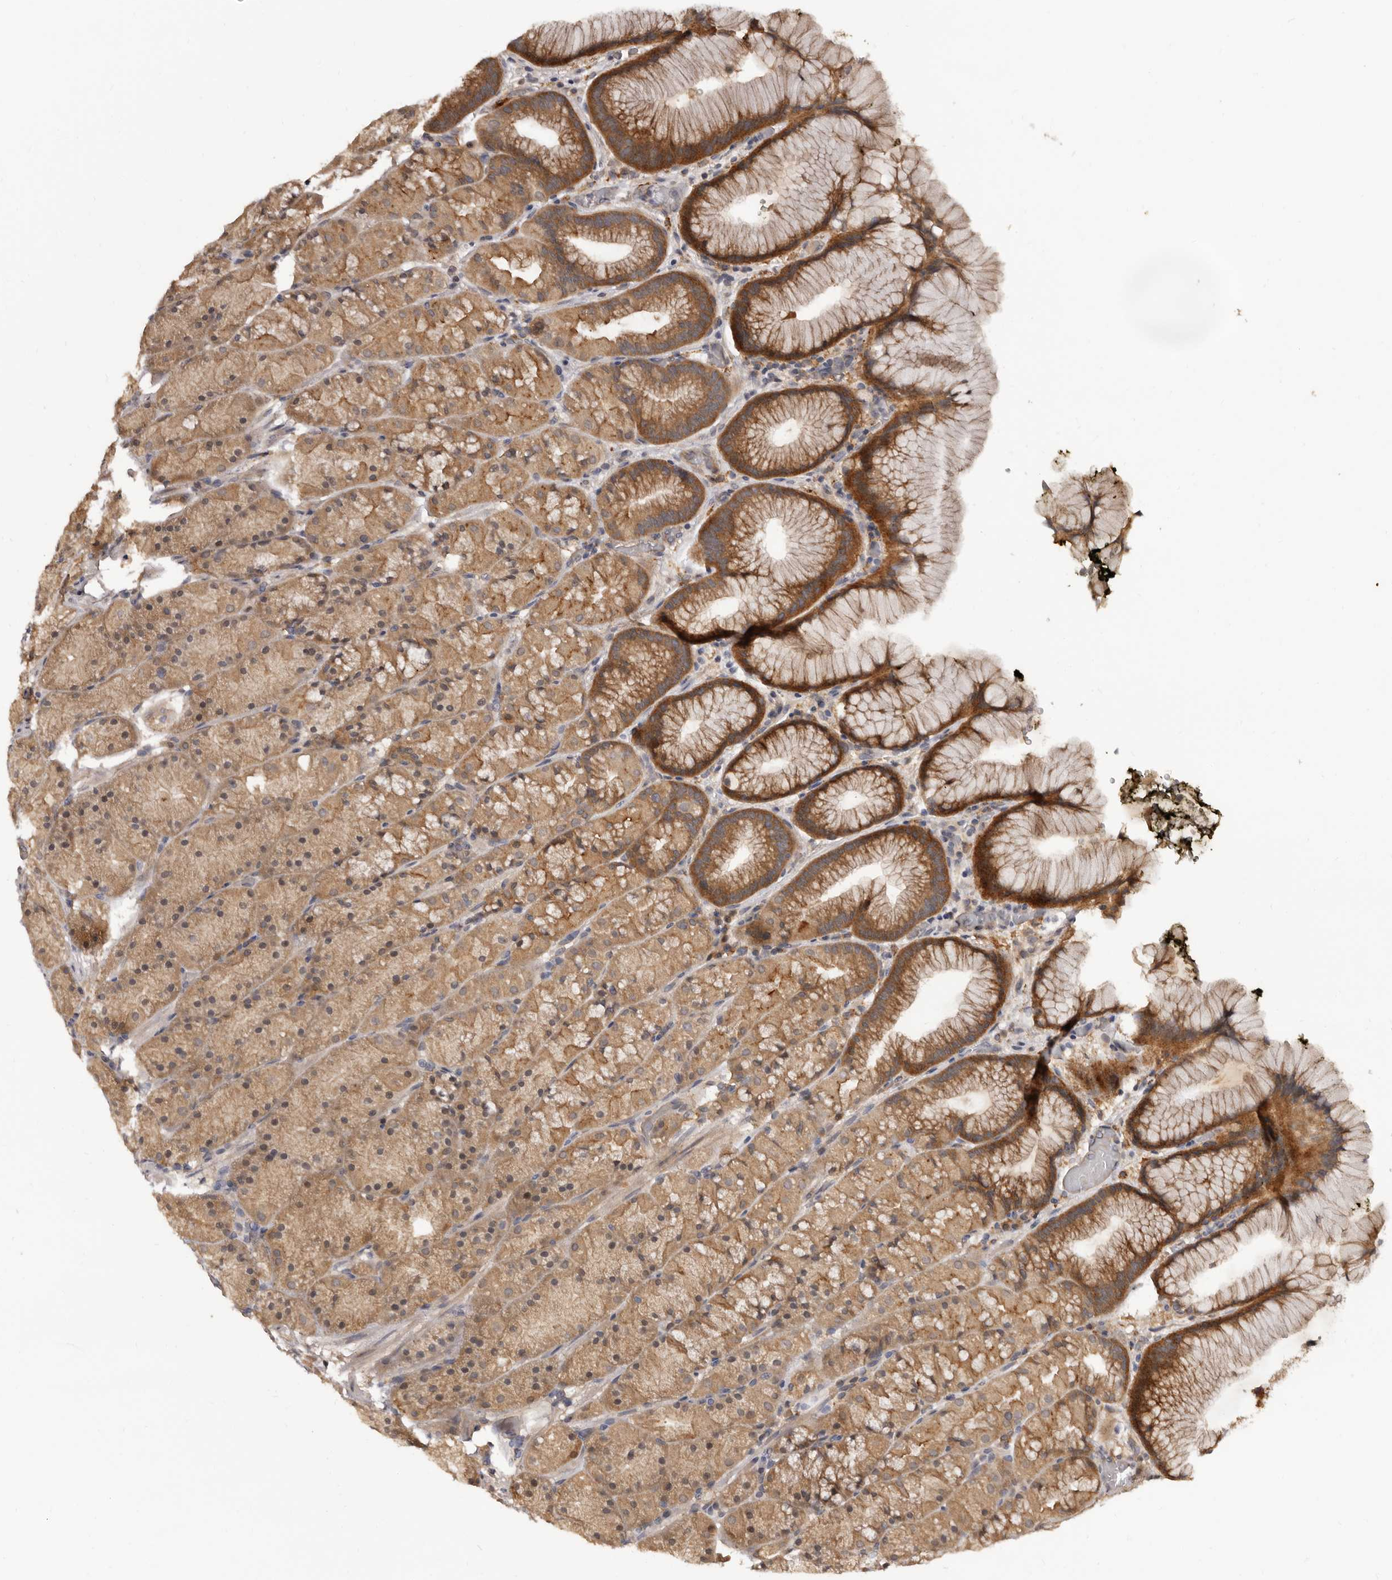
{"staining": {"intensity": "strong", "quantity": ">75%", "location": "cytoplasmic/membranous"}, "tissue": "stomach", "cell_type": "Glandular cells", "image_type": "normal", "snomed": [{"axis": "morphology", "description": "Normal tissue, NOS"}, {"axis": "topography", "description": "Stomach, upper"}, {"axis": "topography", "description": "Stomach"}], "caption": "High-power microscopy captured an immunohistochemistry (IHC) image of benign stomach, revealing strong cytoplasmic/membranous positivity in about >75% of glandular cells.", "gene": "INAVA", "patient": {"sex": "male", "age": 48}}